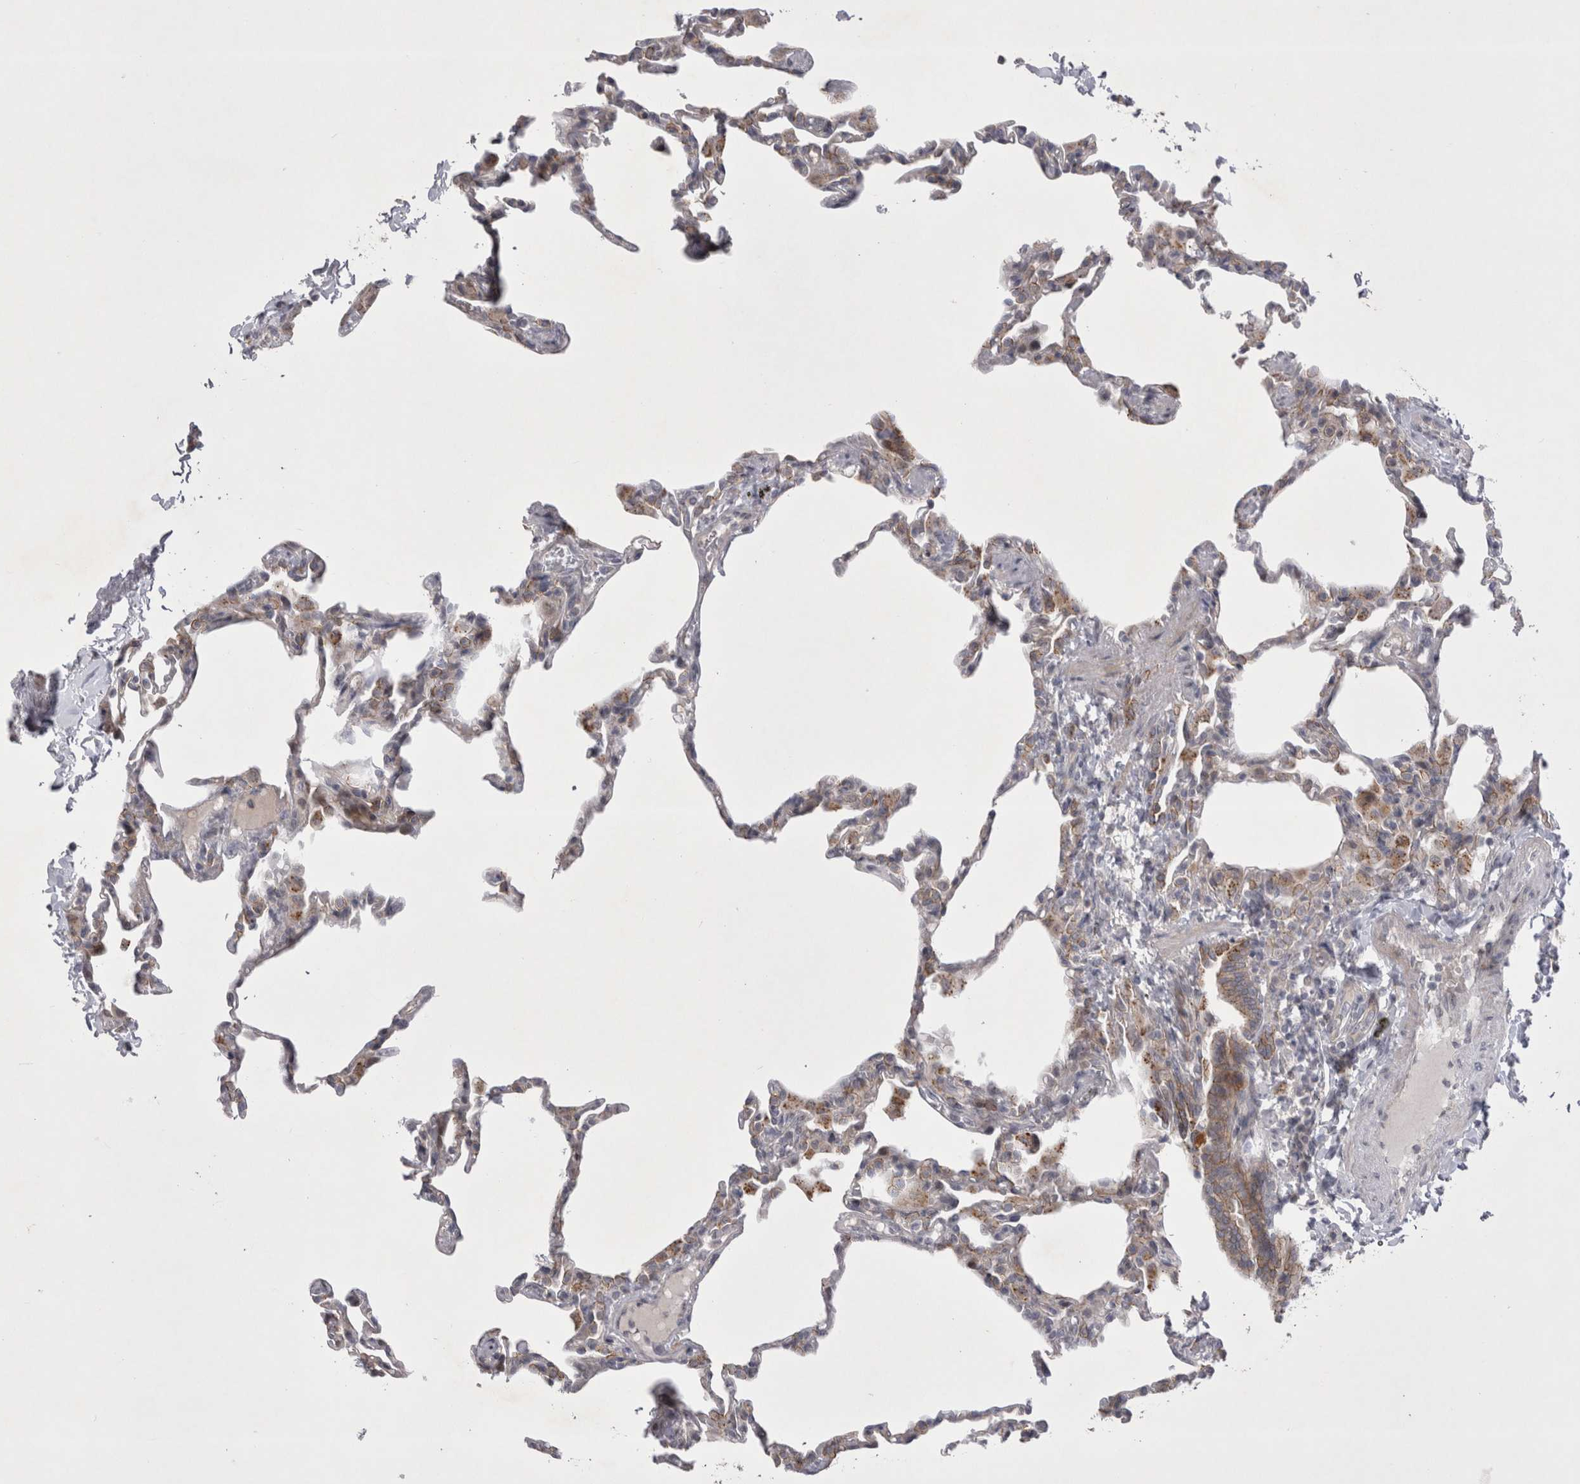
{"staining": {"intensity": "moderate", "quantity": "<25%", "location": "cytoplasmic/membranous"}, "tissue": "lung", "cell_type": "Alveolar cells", "image_type": "normal", "snomed": [{"axis": "morphology", "description": "Normal tissue, NOS"}, {"axis": "topography", "description": "Lung"}], "caption": "IHC of normal human lung shows low levels of moderate cytoplasmic/membranous positivity in approximately <25% of alveolar cells.", "gene": "NENF", "patient": {"sex": "male", "age": 20}}